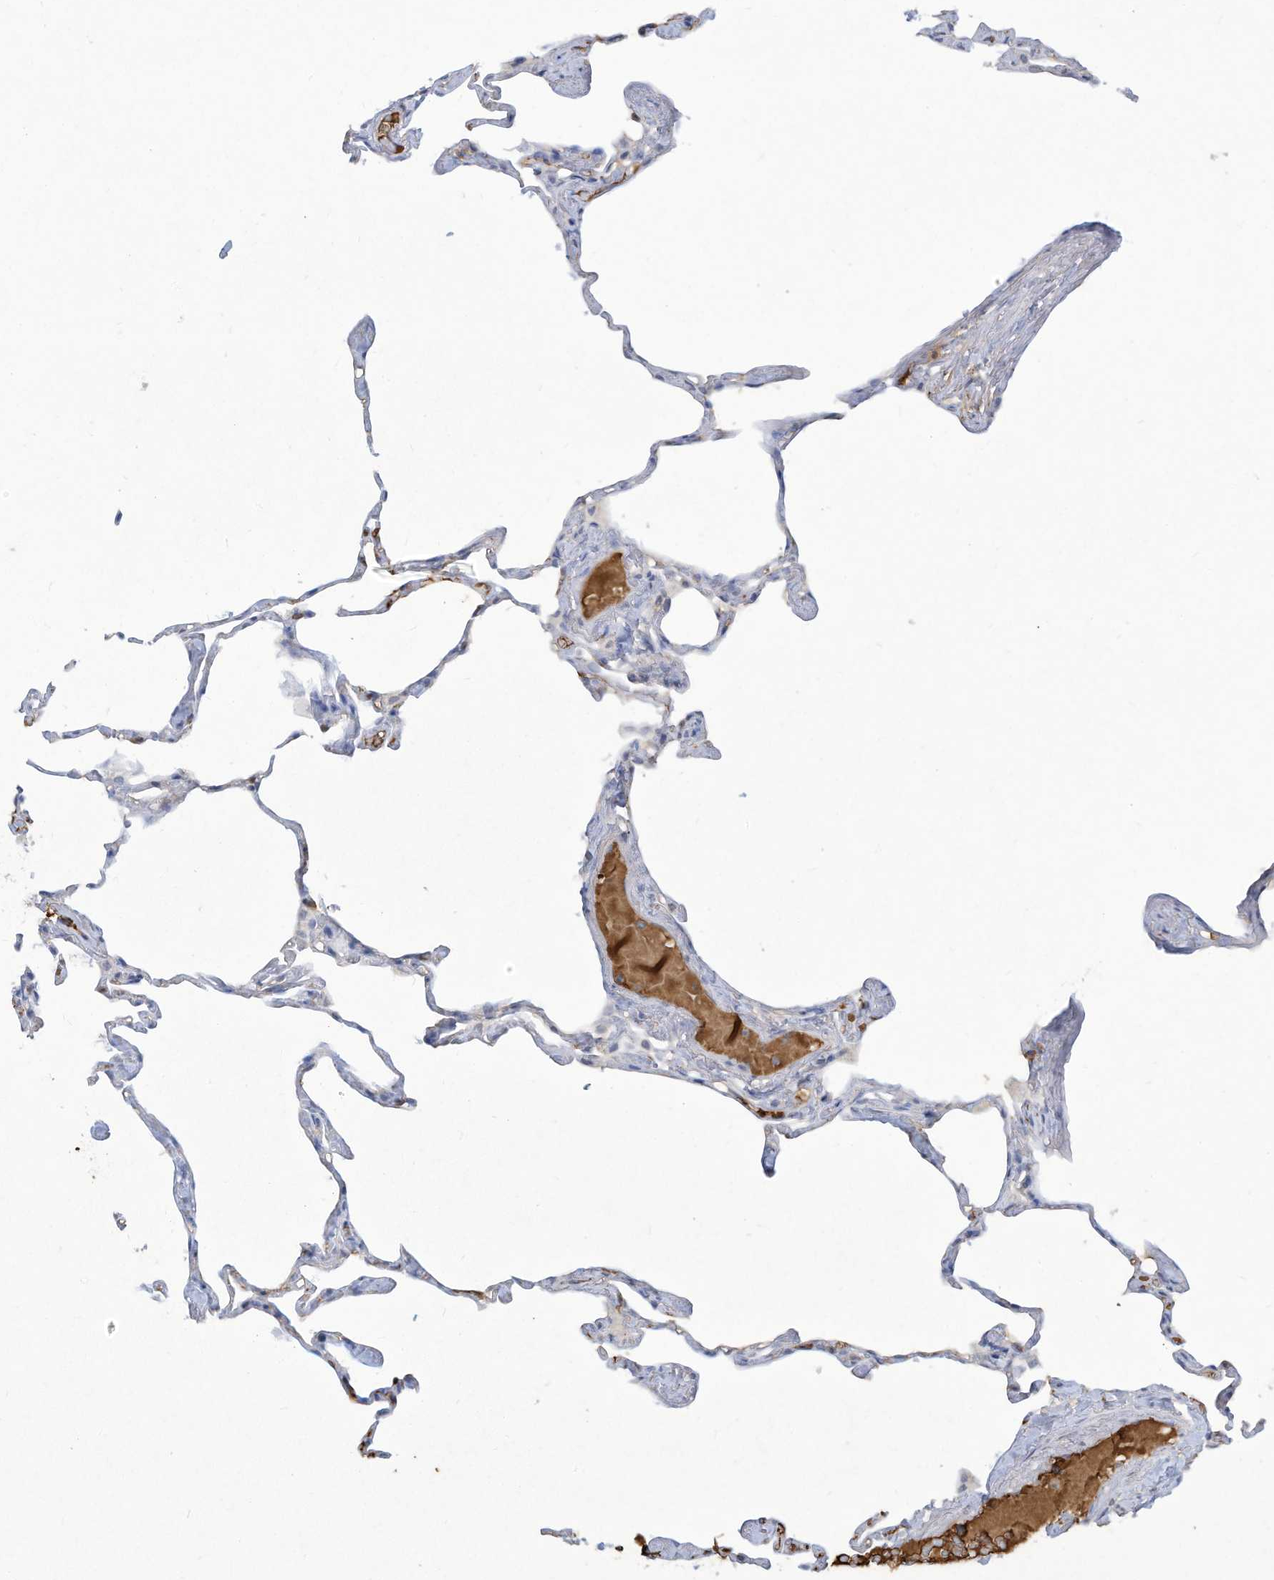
{"staining": {"intensity": "negative", "quantity": "none", "location": "none"}, "tissue": "lung", "cell_type": "Alveolar cells", "image_type": "normal", "snomed": [{"axis": "morphology", "description": "Normal tissue, NOS"}, {"axis": "topography", "description": "Lung"}], "caption": "Alveolar cells are negative for protein expression in normal human lung. Brightfield microscopy of immunohistochemistry (IHC) stained with DAB (3,3'-diaminobenzidine) (brown) and hematoxylin (blue), captured at high magnification.", "gene": "HAS3", "patient": {"sex": "male", "age": 65}}